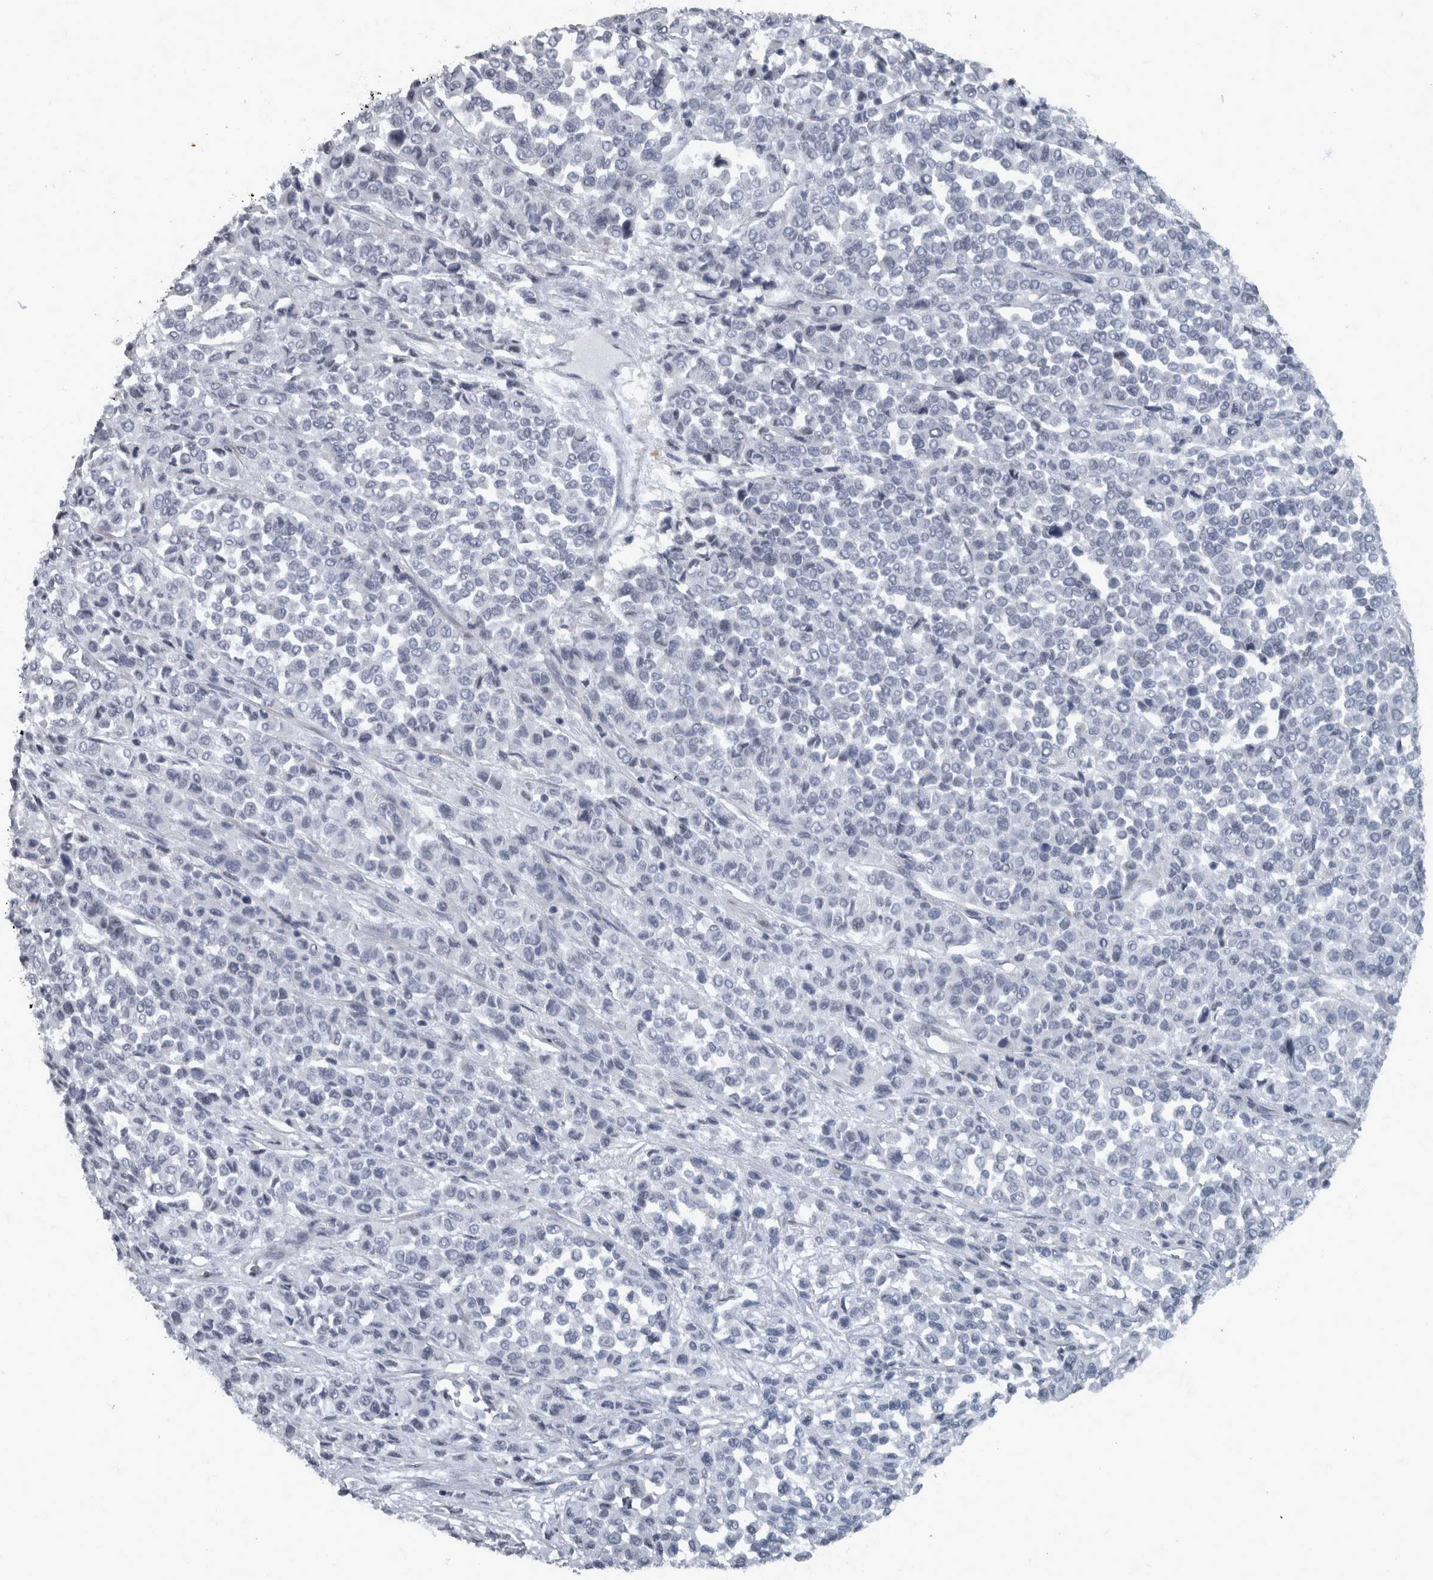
{"staining": {"intensity": "negative", "quantity": "none", "location": "none"}, "tissue": "melanoma", "cell_type": "Tumor cells", "image_type": "cancer", "snomed": [{"axis": "morphology", "description": "Malignant melanoma, Metastatic site"}, {"axis": "topography", "description": "Pancreas"}], "caption": "Malignant melanoma (metastatic site) was stained to show a protein in brown. There is no significant positivity in tumor cells.", "gene": "WDR33", "patient": {"sex": "female", "age": 30}}